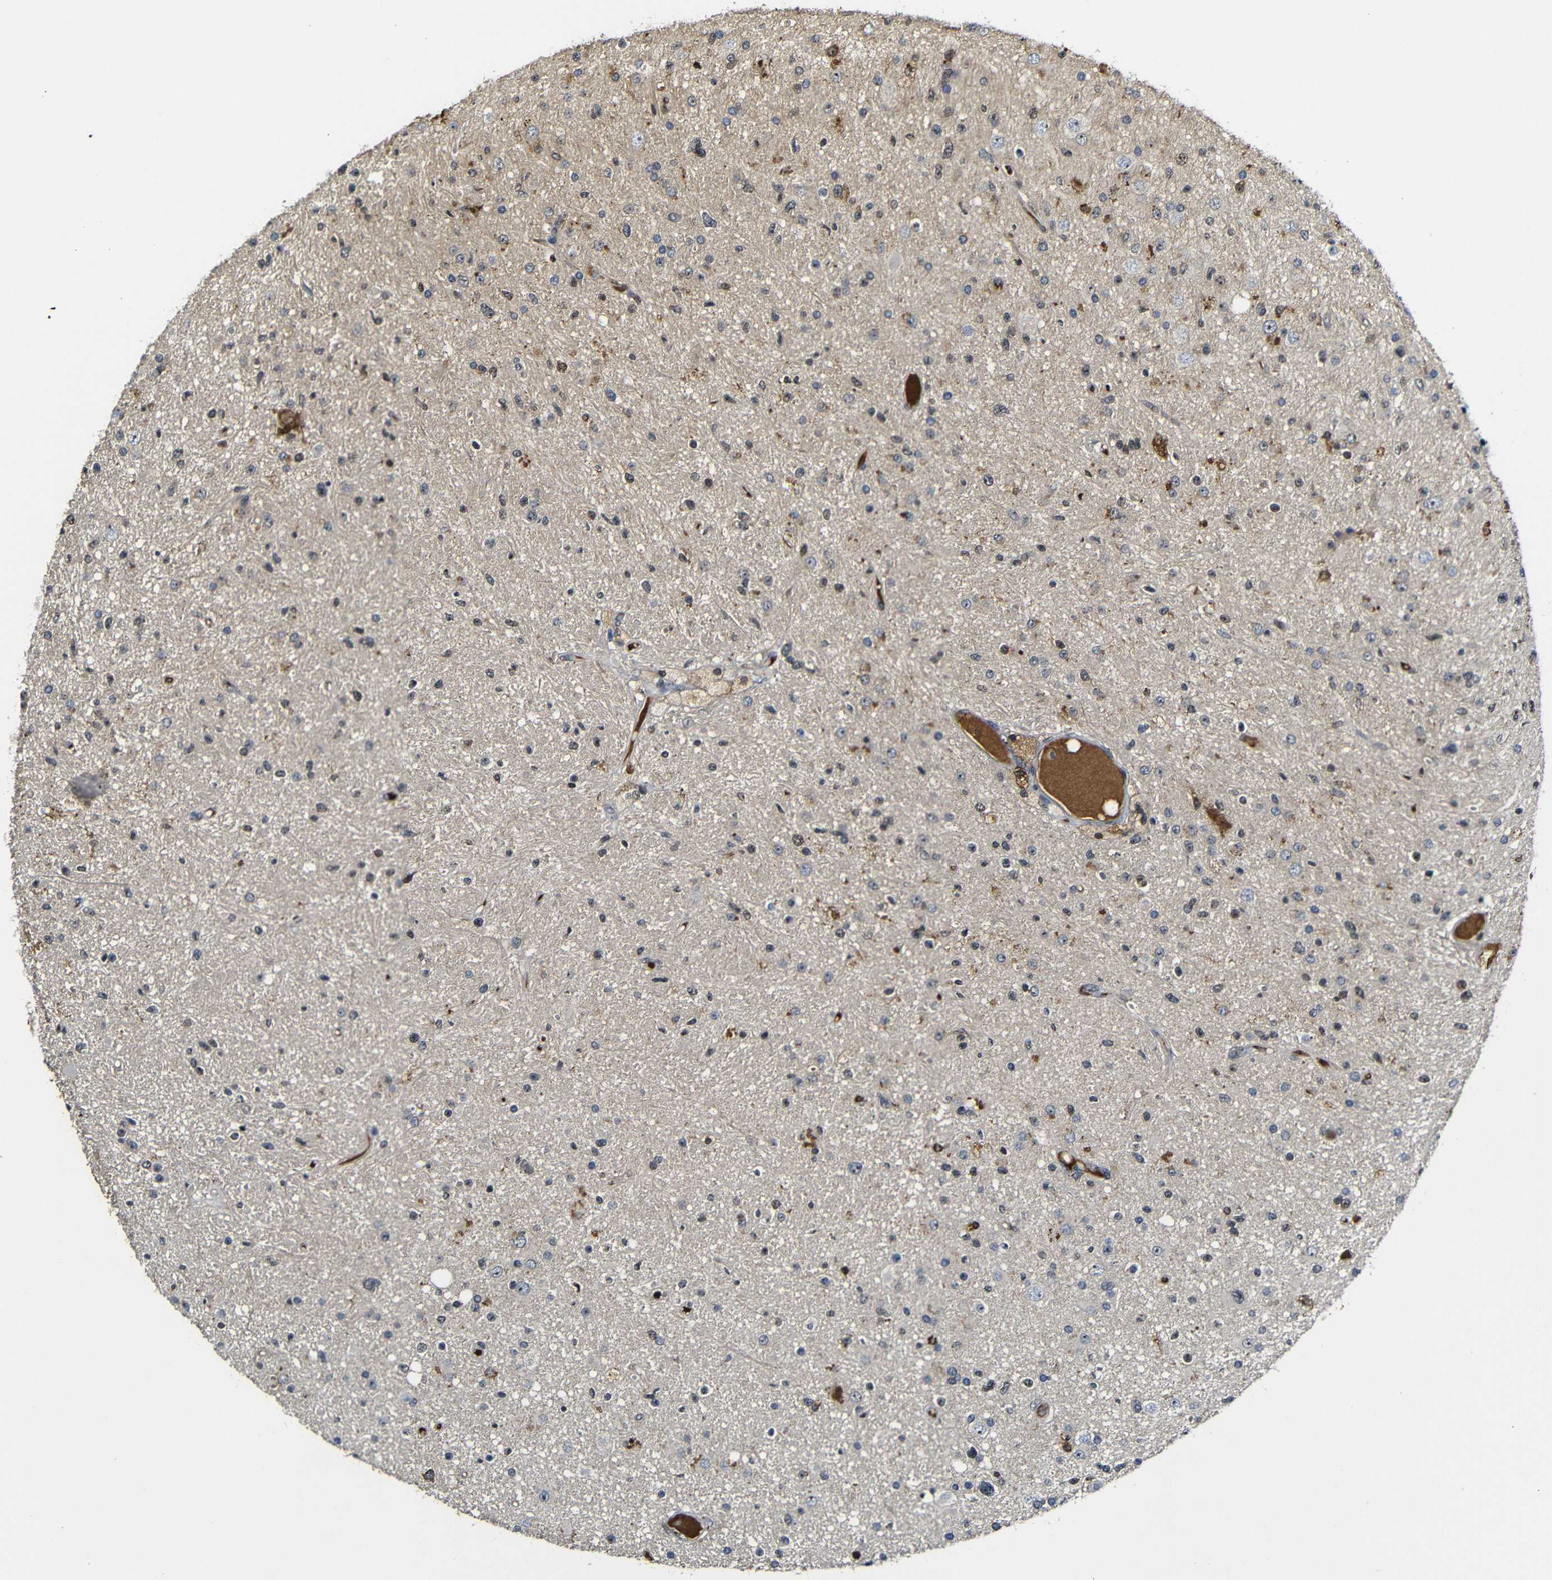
{"staining": {"intensity": "negative", "quantity": "none", "location": "none"}, "tissue": "glioma", "cell_type": "Tumor cells", "image_type": "cancer", "snomed": [{"axis": "morphology", "description": "Glioma, malignant, High grade"}, {"axis": "topography", "description": "Brain"}], "caption": "Immunohistochemical staining of malignant glioma (high-grade) exhibits no significant expression in tumor cells.", "gene": "MYC", "patient": {"sex": "male", "age": 33}}